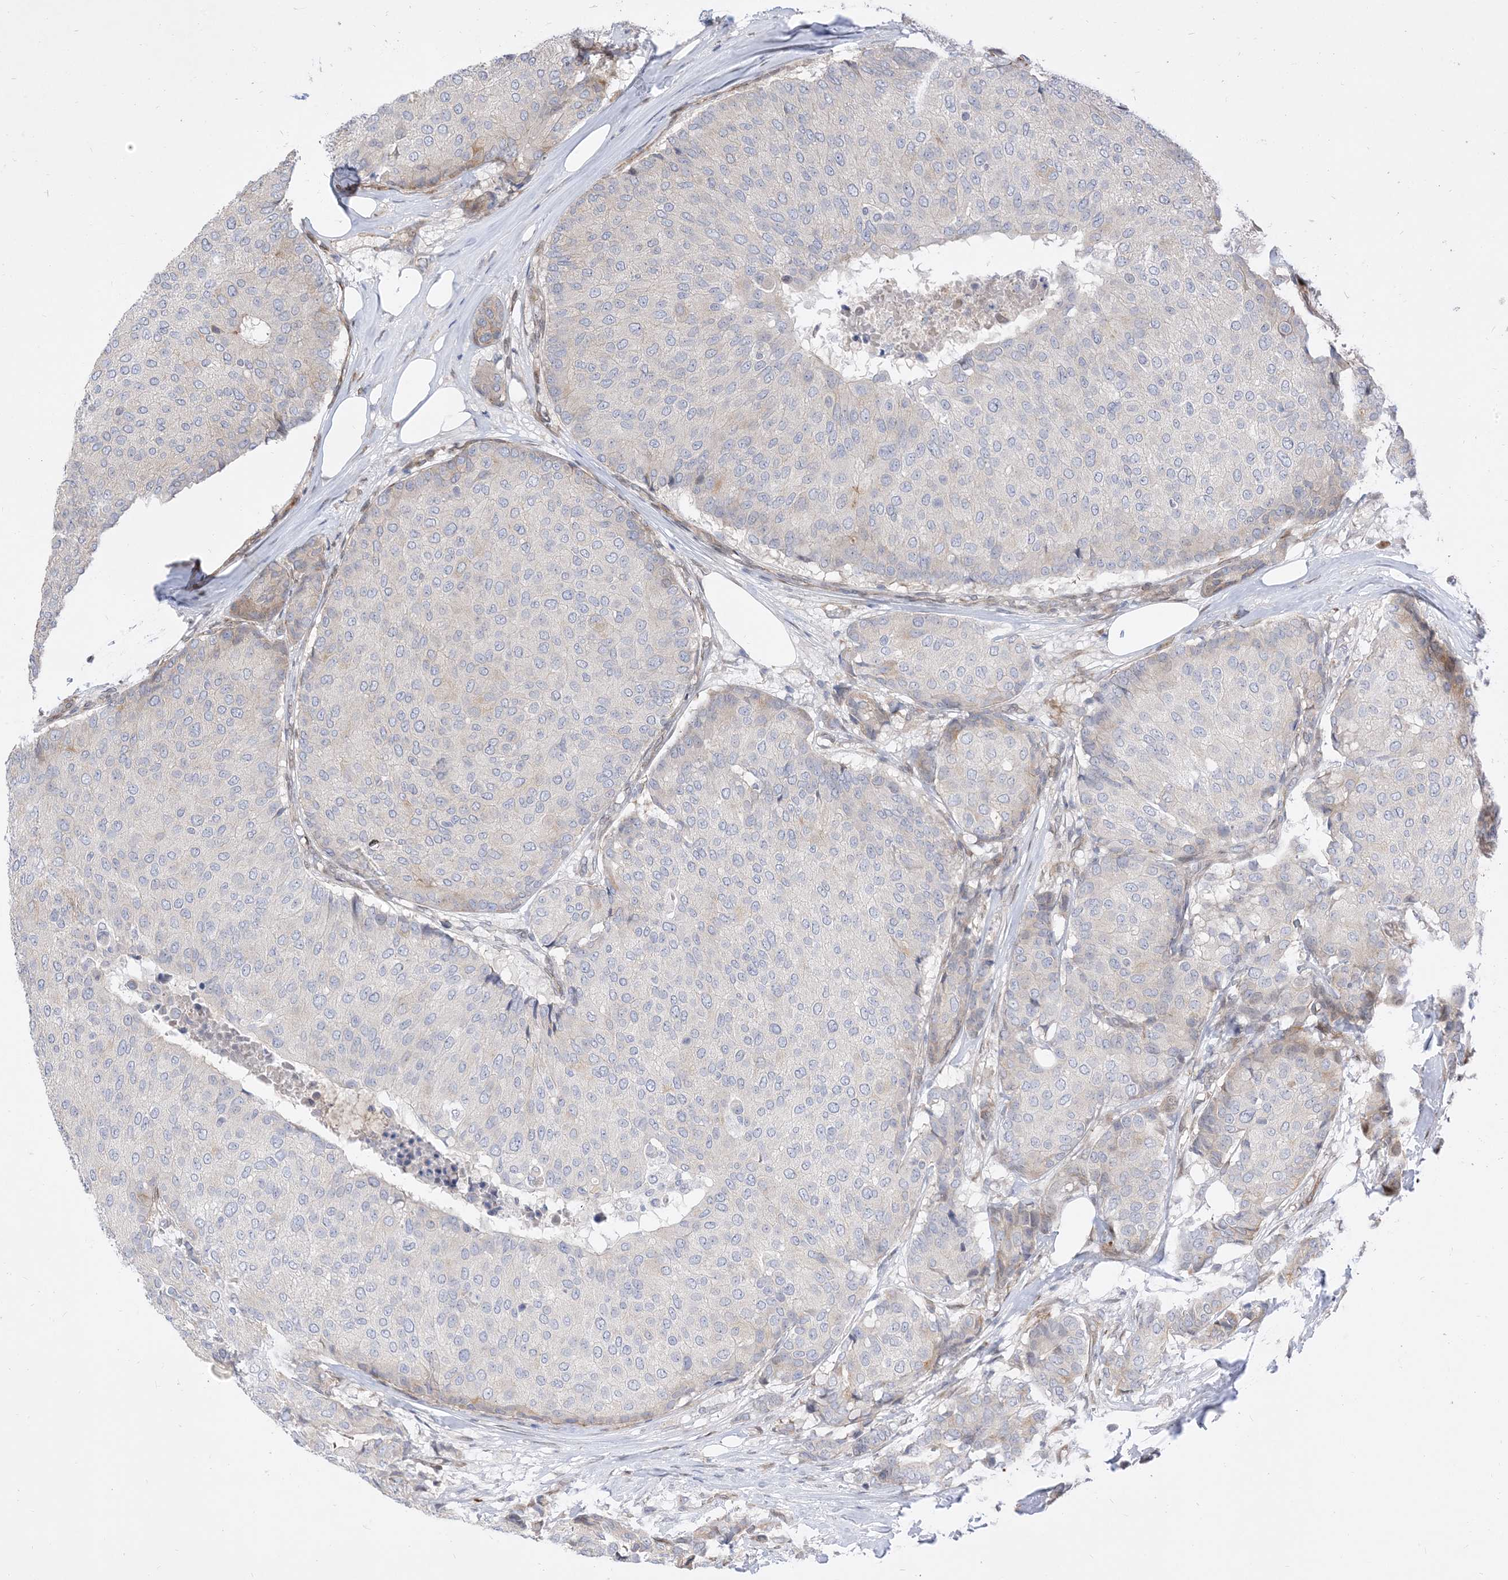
{"staining": {"intensity": "negative", "quantity": "none", "location": "none"}, "tissue": "breast cancer", "cell_type": "Tumor cells", "image_type": "cancer", "snomed": [{"axis": "morphology", "description": "Duct carcinoma"}, {"axis": "topography", "description": "Breast"}], "caption": "High magnification brightfield microscopy of infiltrating ductal carcinoma (breast) stained with DAB (brown) and counterstained with hematoxylin (blue): tumor cells show no significant staining. (Brightfield microscopy of DAB immunohistochemistry at high magnification).", "gene": "TYSND1", "patient": {"sex": "female", "age": 75}}